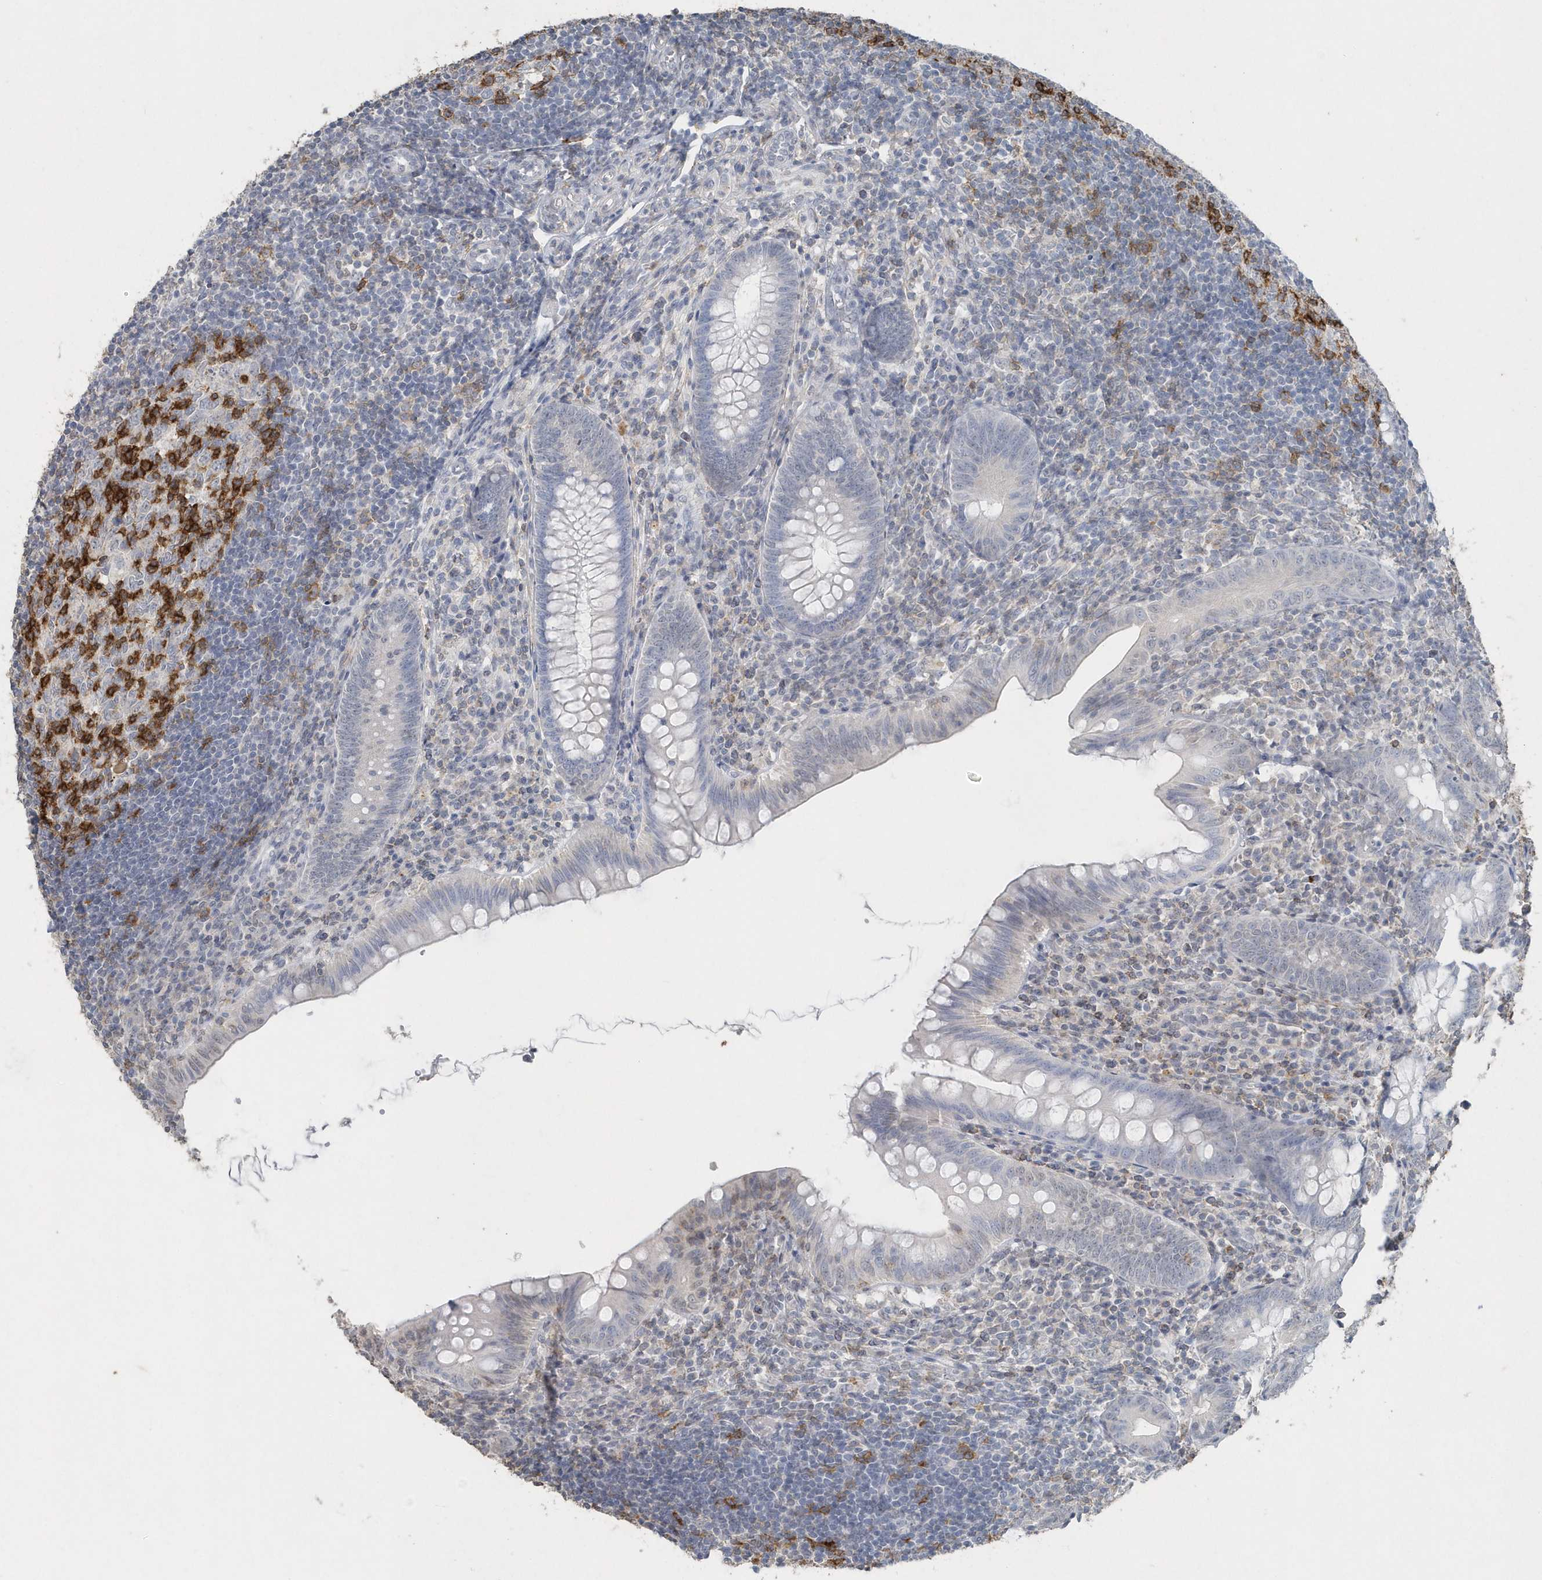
{"staining": {"intensity": "negative", "quantity": "none", "location": "none"}, "tissue": "appendix", "cell_type": "Glandular cells", "image_type": "normal", "snomed": [{"axis": "morphology", "description": "Normal tissue, NOS"}, {"axis": "topography", "description": "Appendix"}], "caption": "Glandular cells show no significant positivity in benign appendix. (Stains: DAB (3,3'-diaminobenzidine) immunohistochemistry (IHC) with hematoxylin counter stain, Microscopy: brightfield microscopy at high magnification).", "gene": "PDCD1", "patient": {"sex": "male", "age": 14}}